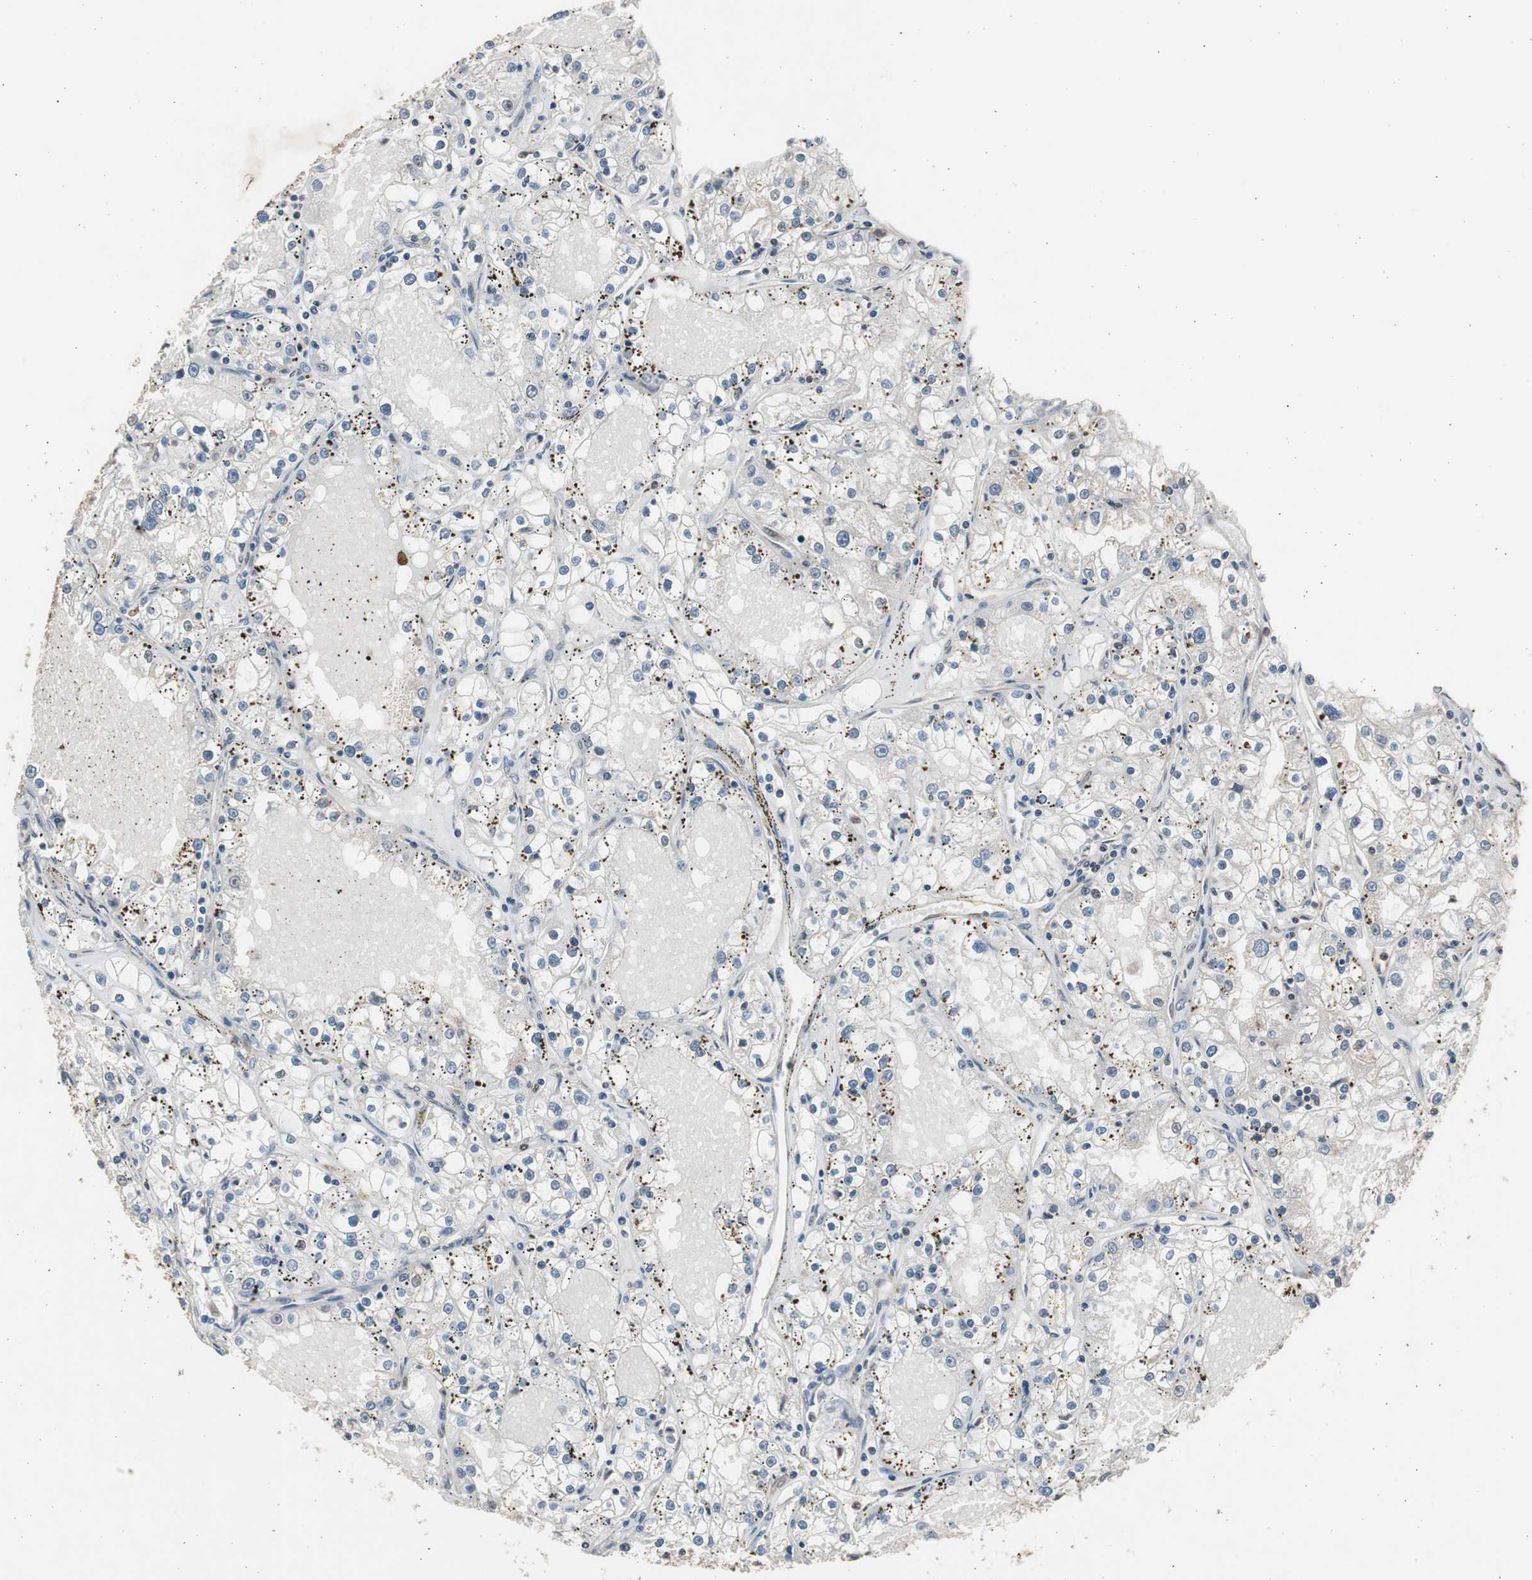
{"staining": {"intensity": "negative", "quantity": "none", "location": "none"}, "tissue": "renal cancer", "cell_type": "Tumor cells", "image_type": "cancer", "snomed": [{"axis": "morphology", "description": "Adenocarcinoma, NOS"}, {"axis": "topography", "description": "Kidney"}], "caption": "Tumor cells are negative for protein expression in human renal cancer.", "gene": "RPA1", "patient": {"sex": "male", "age": 56}}